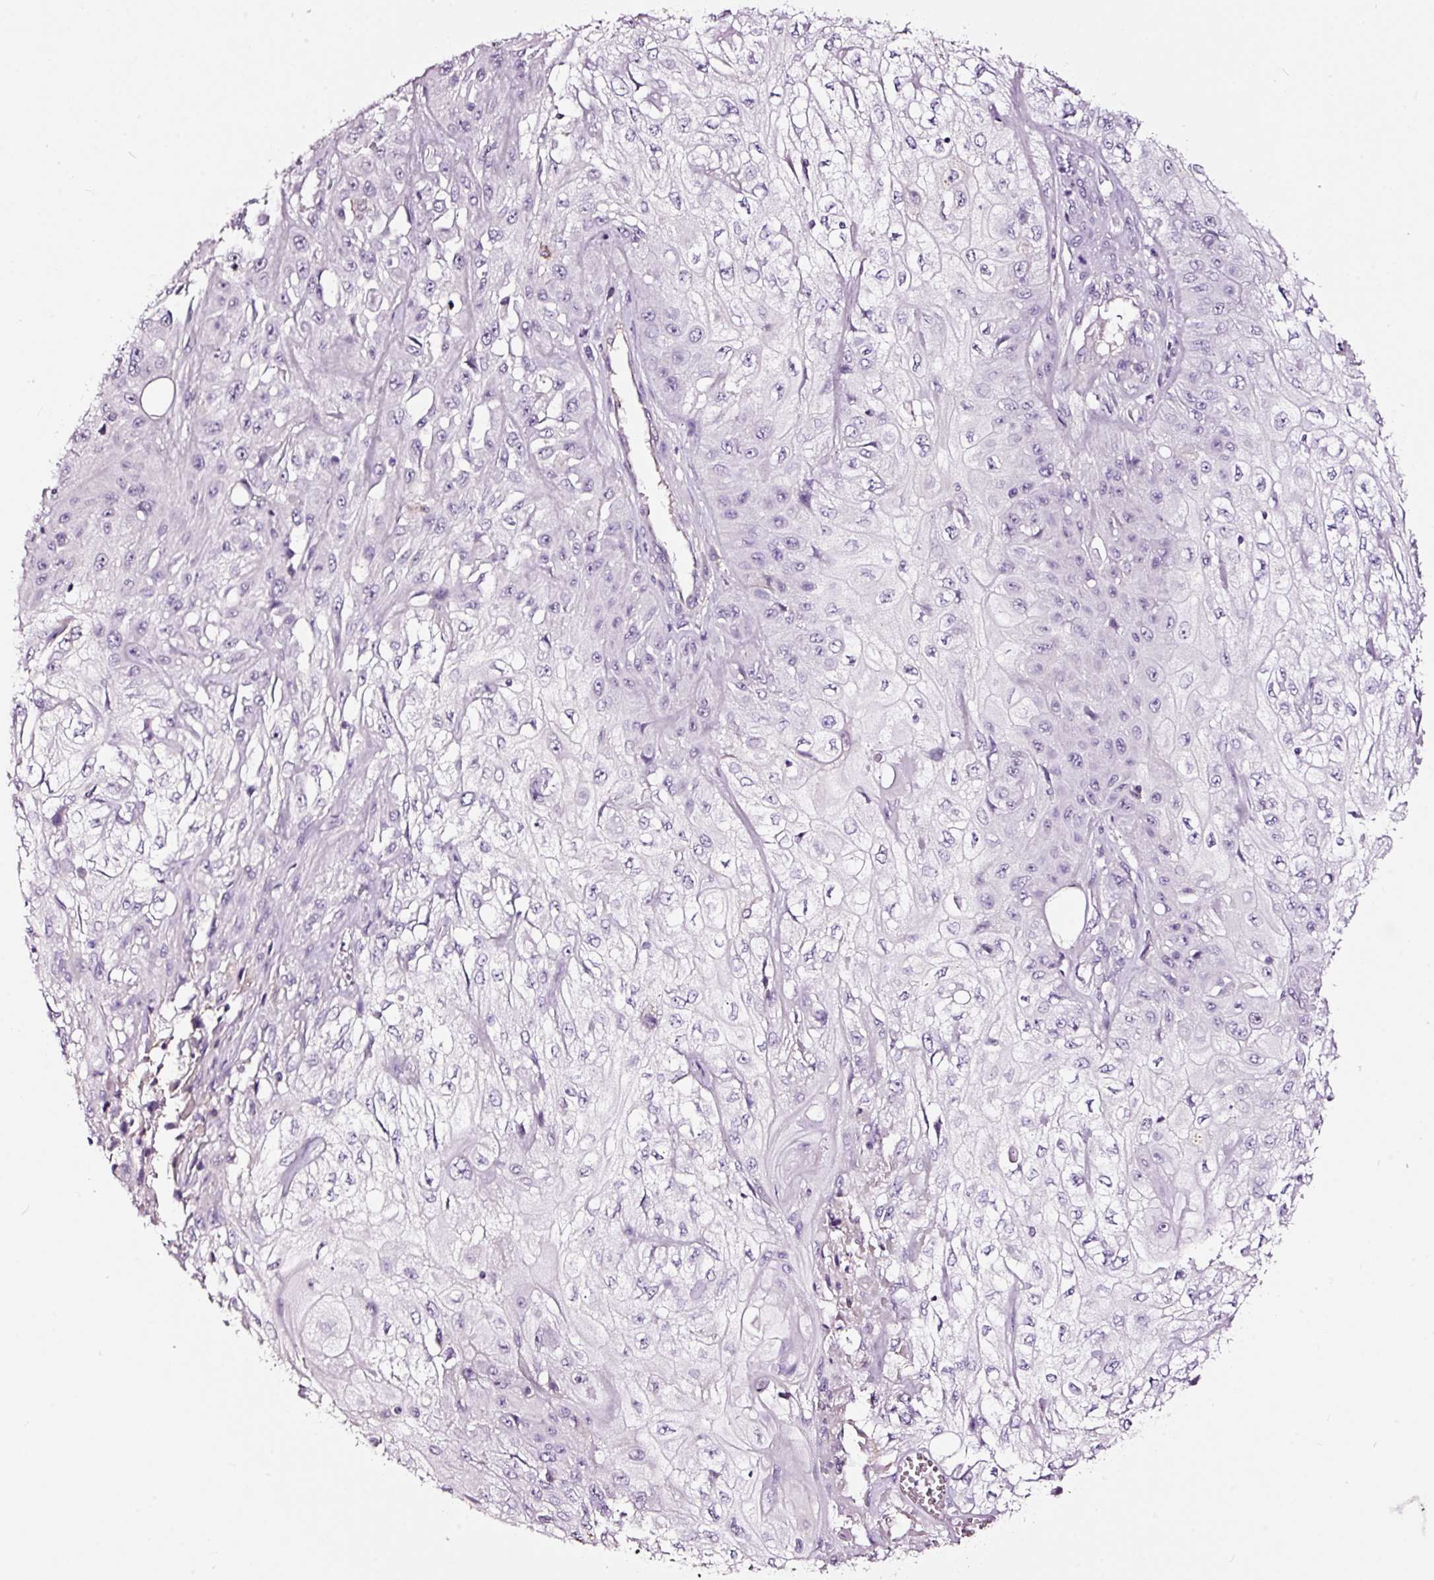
{"staining": {"intensity": "negative", "quantity": "none", "location": "none"}, "tissue": "skin cancer", "cell_type": "Tumor cells", "image_type": "cancer", "snomed": [{"axis": "morphology", "description": "Squamous cell carcinoma, NOS"}, {"axis": "morphology", "description": "Squamous cell carcinoma, metastatic, NOS"}, {"axis": "topography", "description": "Skin"}, {"axis": "topography", "description": "Lymph node"}], "caption": "DAB (3,3'-diaminobenzidine) immunohistochemical staining of human skin metastatic squamous cell carcinoma reveals no significant staining in tumor cells. (Stains: DAB (3,3'-diaminobenzidine) immunohistochemistry (IHC) with hematoxylin counter stain, Microscopy: brightfield microscopy at high magnification).", "gene": "LAMP3", "patient": {"sex": "male", "age": 75}}